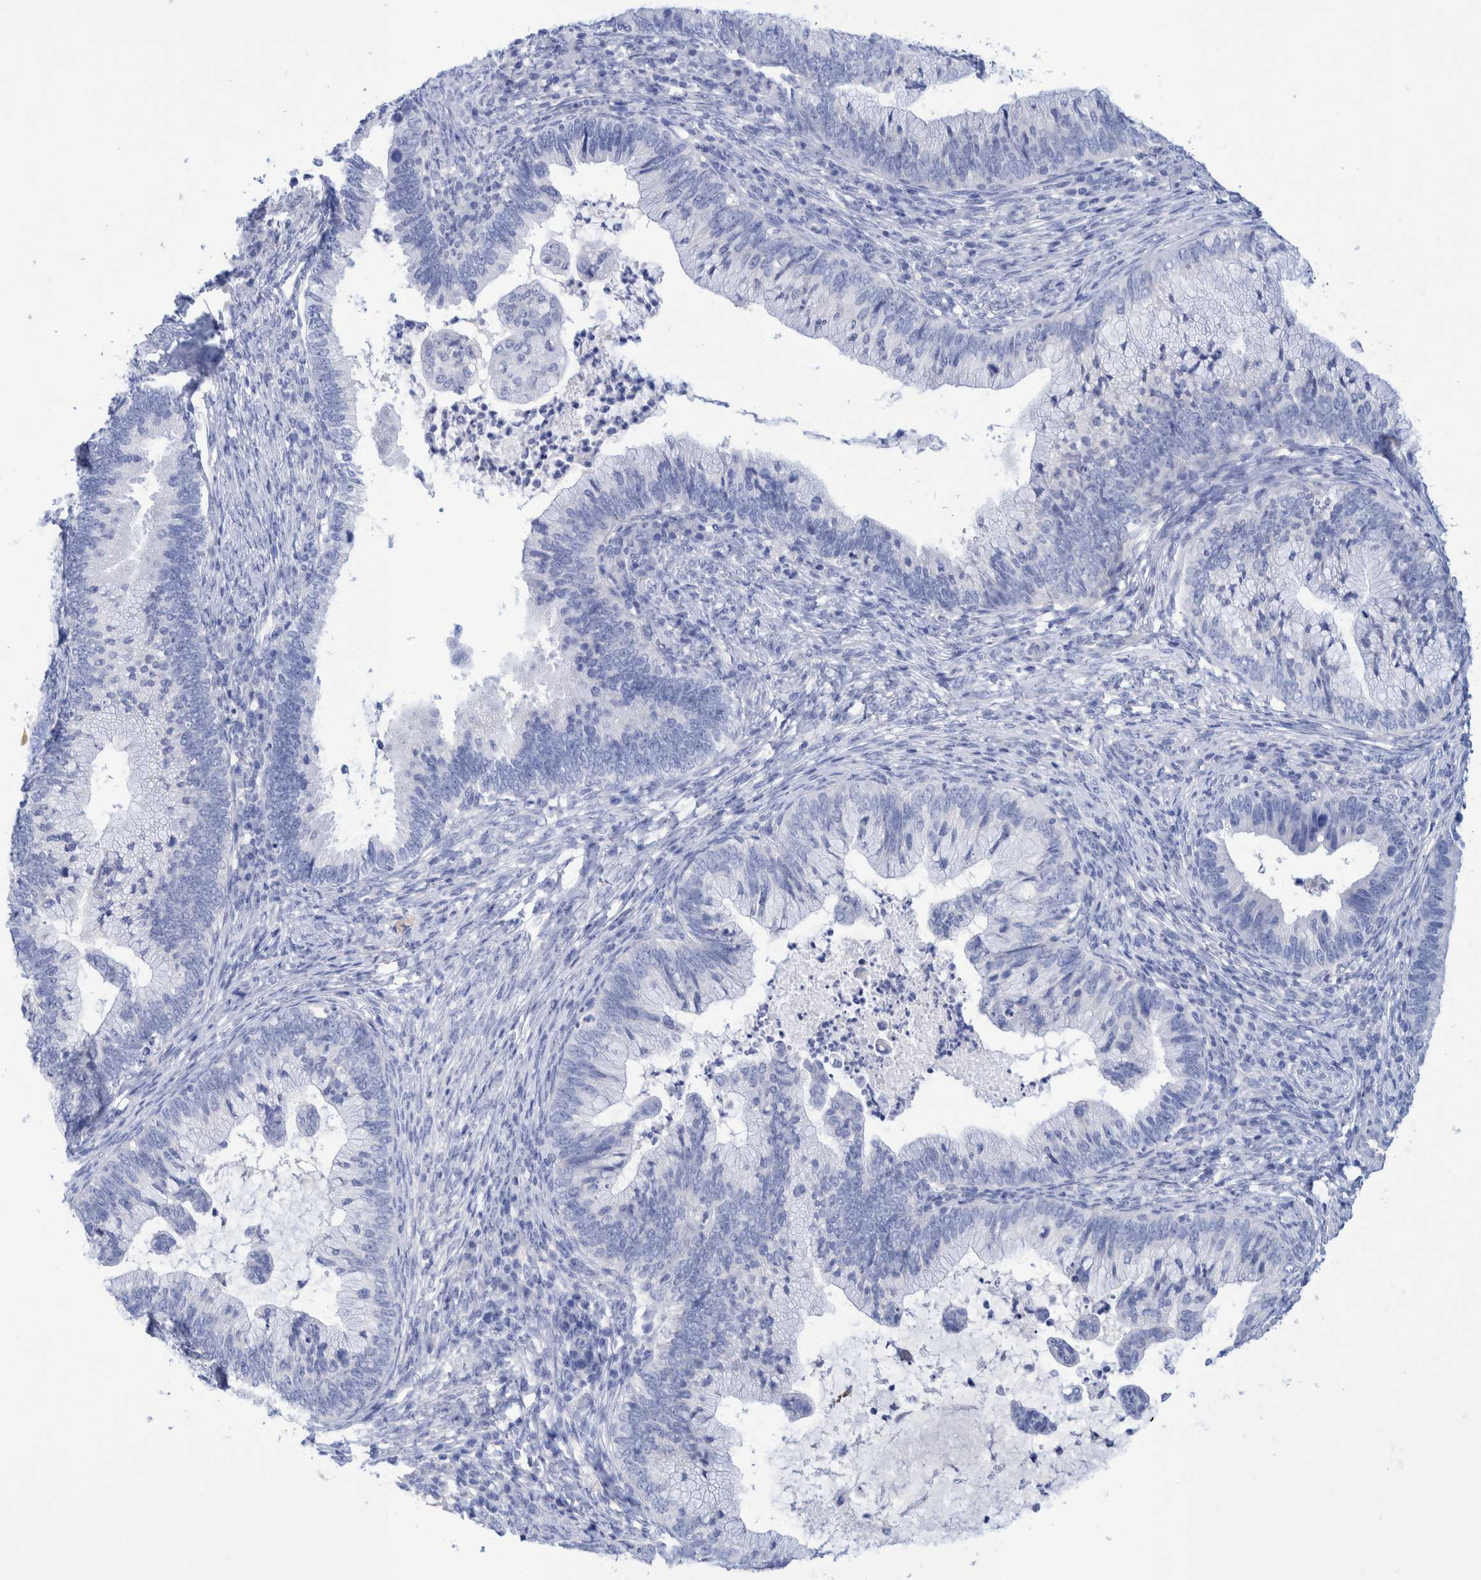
{"staining": {"intensity": "negative", "quantity": "none", "location": "none"}, "tissue": "cervical cancer", "cell_type": "Tumor cells", "image_type": "cancer", "snomed": [{"axis": "morphology", "description": "Adenocarcinoma, NOS"}, {"axis": "topography", "description": "Cervix"}], "caption": "Immunohistochemistry histopathology image of neoplastic tissue: cervical cancer (adenocarcinoma) stained with DAB exhibits no significant protein positivity in tumor cells. (Brightfield microscopy of DAB (3,3'-diaminobenzidine) immunohistochemistry at high magnification).", "gene": "PERP", "patient": {"sex": "female", "age": 36}}